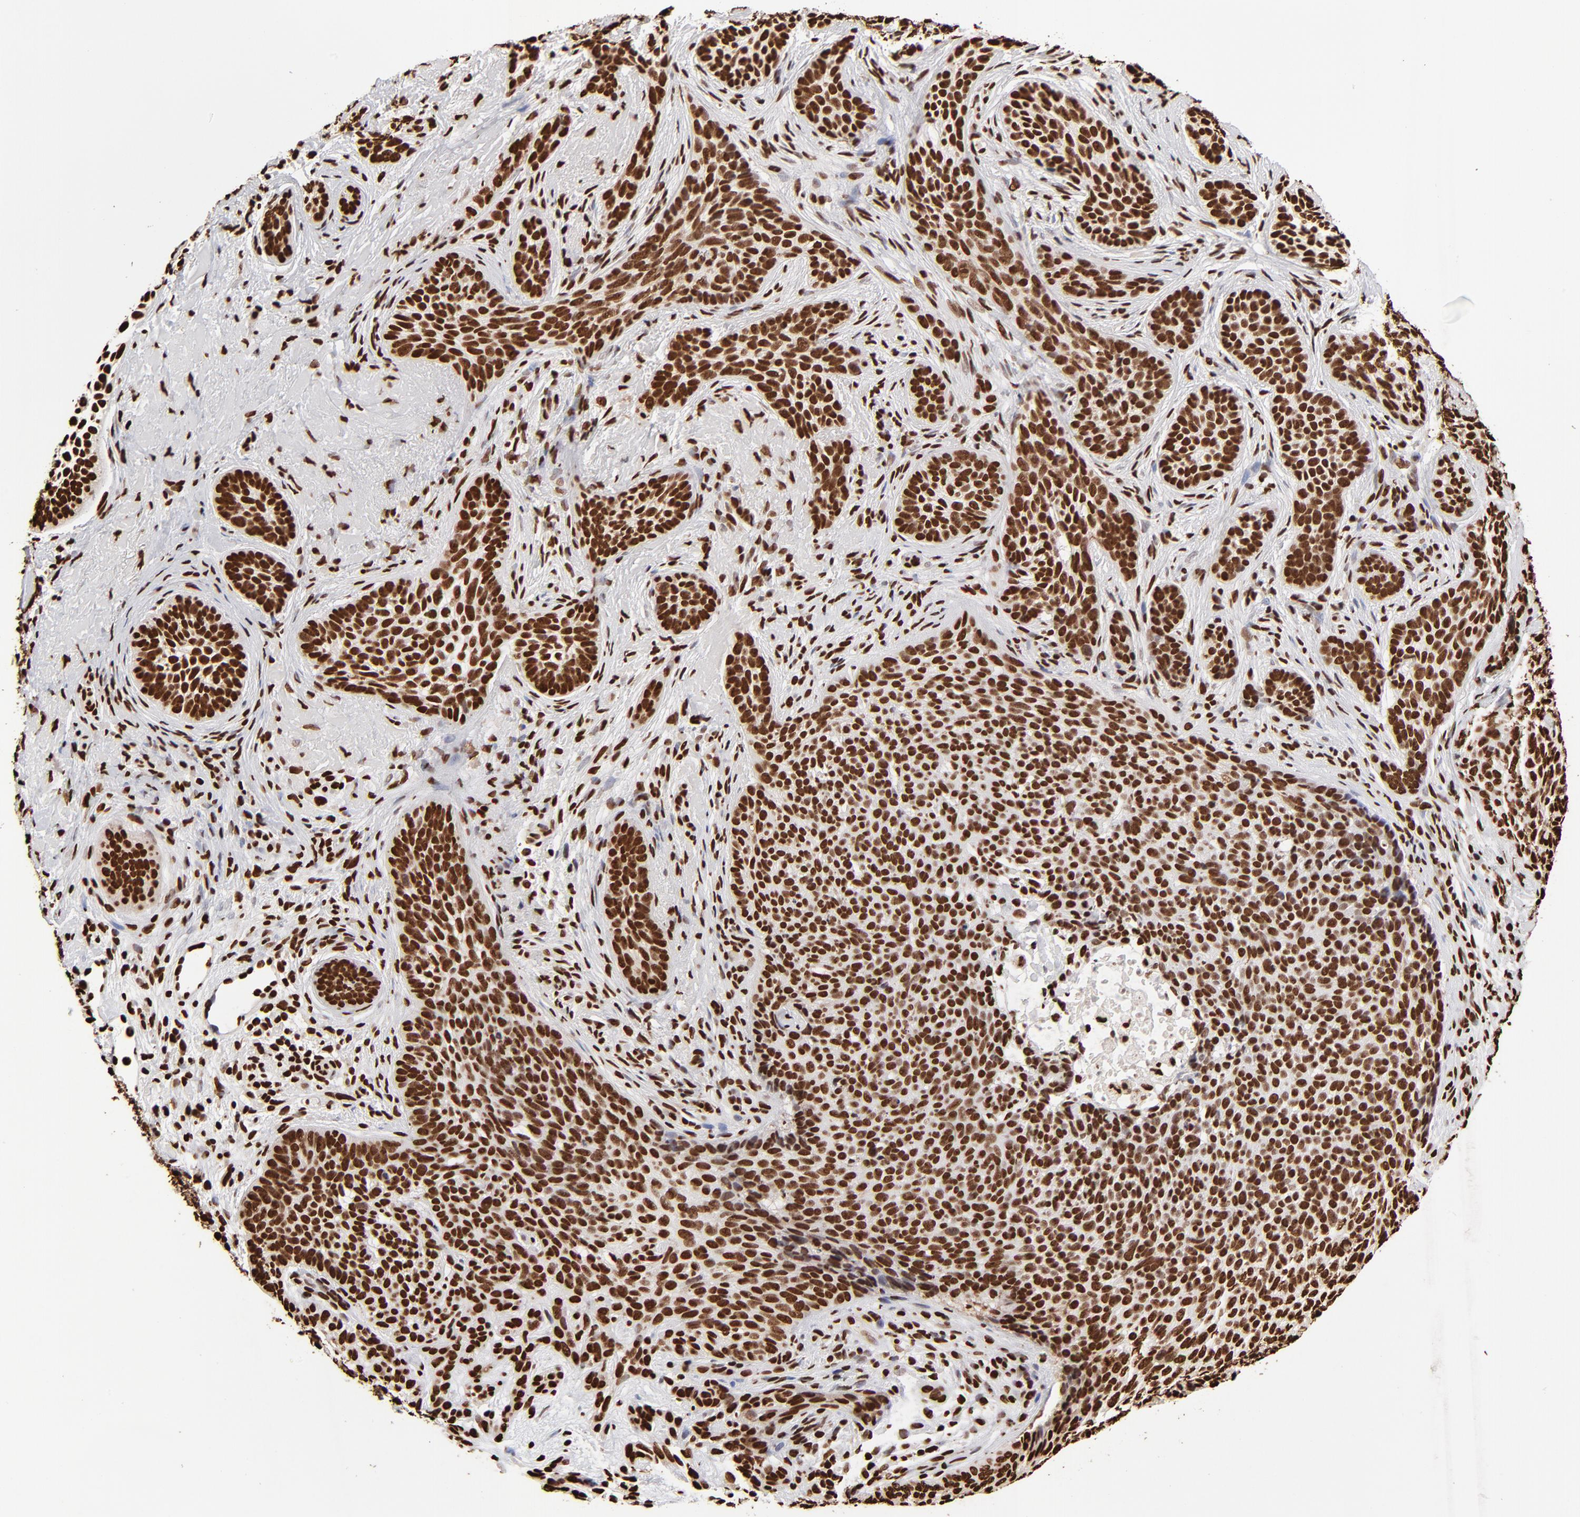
{"staining": {"intensity": "strong", "quantity": ">75%", "location": "nuclear"}, "tissue": "skin cancer", "cell_type": "Tumor cells", "image_type": "cancer", "snomed": [{"axis": "morphology", "description": "Basal cell carcinoma"}, {"axis": "topography", "description": "Skin"}], "caption": "Tumor cells demonstrate strong nuclear staining in about >75% of cells in basal cell carcinoma (skin).", "gene": "ZNF544", "patient": {"sex": "male", "age": 91}}